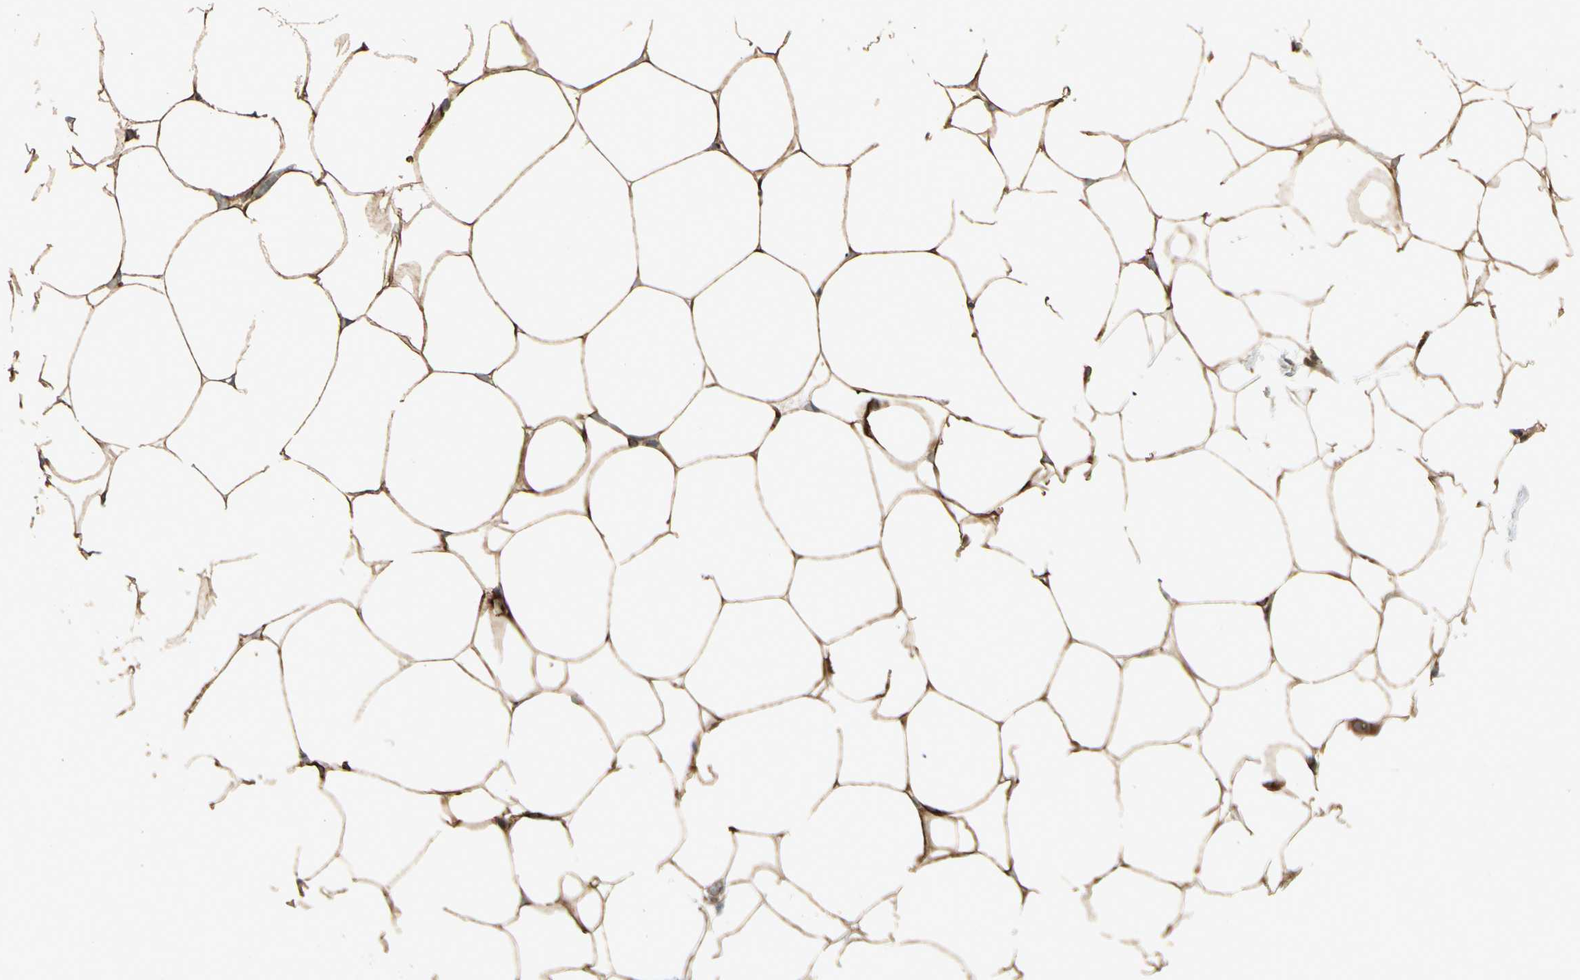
{"staining": {"intensity": "moderate", "quantity": ">75%", "location": "cytoplasmic/membranous"}, "tissue": "adipose tissue", "cell_type": "Adipocytes", "image_type": "normal", "snomed": [{"axis": "morphology", "description": "Normal tissue, NOS"}, {"axis": "topography", "description": "Breast"}, {"axis": "topography", "description": "Adipose tissue"}], "caption": "A medium amount of moderate cytoplasmic/membranous expression is appreciated in approximately >75% of adipocytes in benign adipose tissue. (DAB (3,3'-diaminobenzidine) IHC, brown staining for protein, blue staining for nuclei).", "gene": "SLC39A9", "patient": {"sex": "female", "age": 25}}